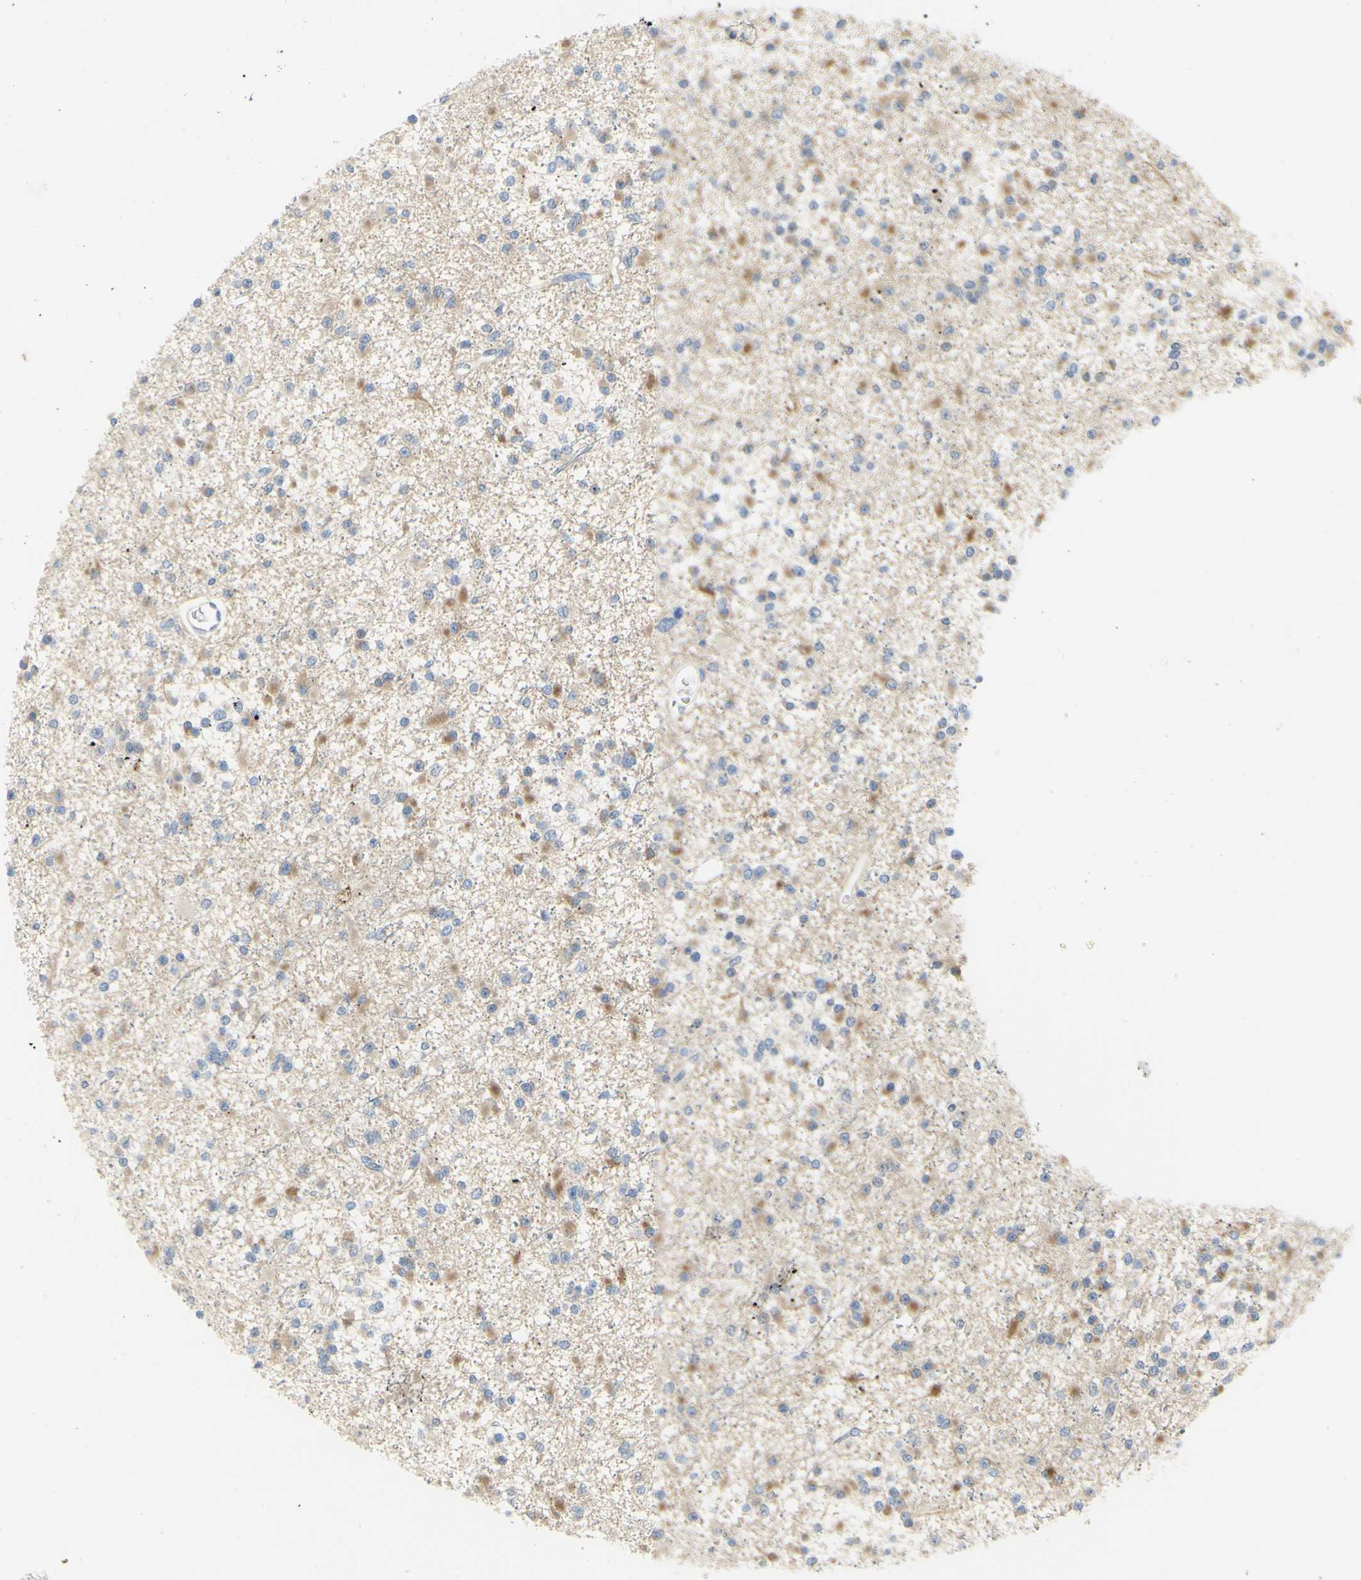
{"staining": {"intensity": "weak", "quantity": ">75%", "location": "cytoplasmic/membranous"}, "tissue": "glioma", "cell_type": "Tumor cells", "image_type": "cancer", "snomed": [{"axis": "morphology", "description": "Glioma, malignant, Low grade"}, {"axis": "topography", "description": "Brain"}], "caption": "Malignant low-grade glioma tissue shows weak cytoplasmic/membranous staining in about >75% of tumor cells (Stains: DAB in brown, nuclei in blue, Microscopy: brightfield microscopy at high magnification).", "gene": "MUC1", "patient": {"sex": "female", "age": 22}}